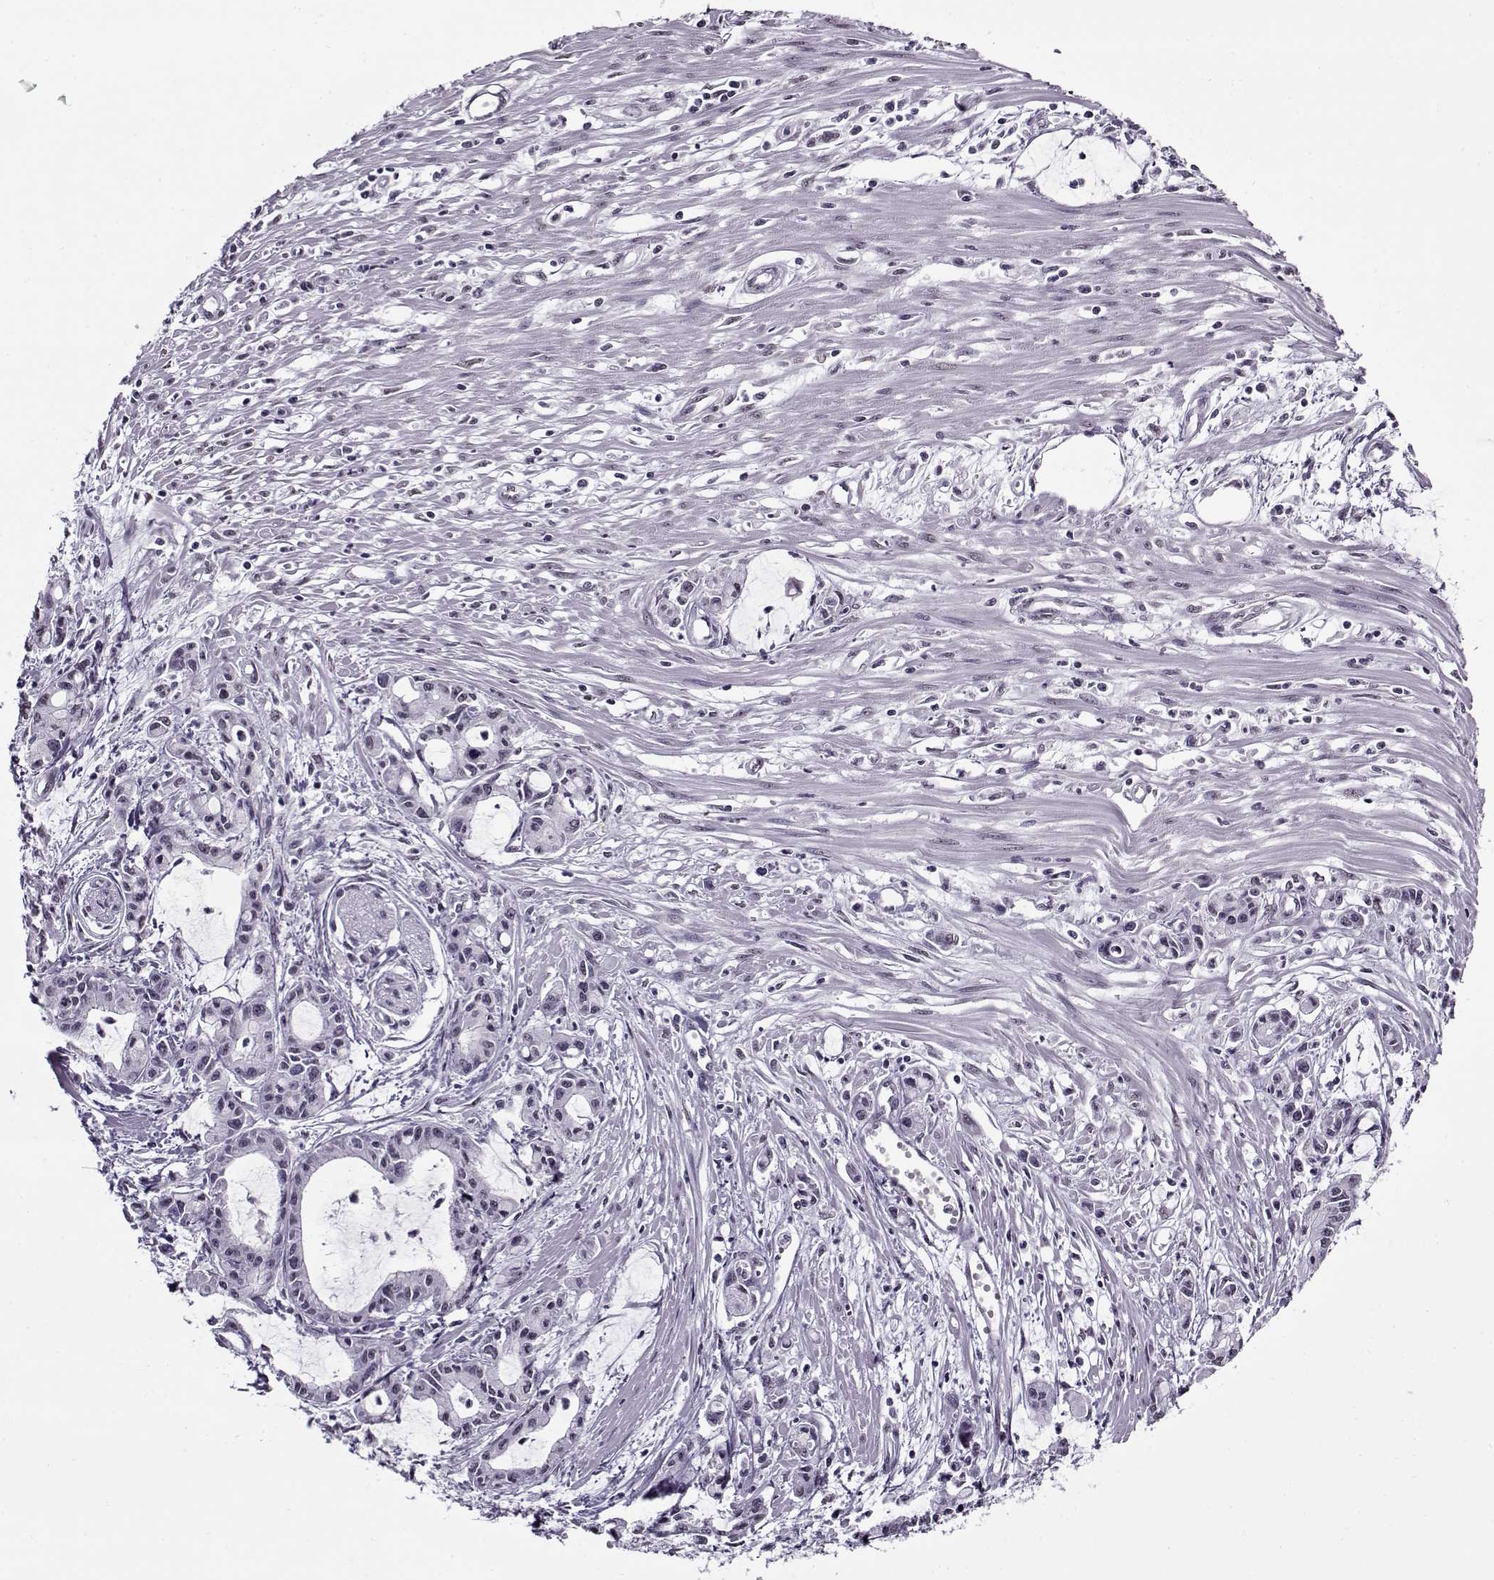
{"staining": {"intensity": "negative", "quantity": "none", "location": "none"}, "tissue": "pancreatic cancer", "cell_type": "Tumor cells", "image_type": "cancer", "snomed": [{"axis": "morphology", "description": "Adenocarcinoma, NOS"}, {"axis": "topography", "description": "Pancreas"}], "caption": "An IHC micrograph of pancreatic cancer (adenocarcinoma) is shown. There is no staining in tumor cells of pancreatic cancer (adenocarcinoma).", "gene": "PRMT8", "patient": {"sex": "male", "age": 48}}